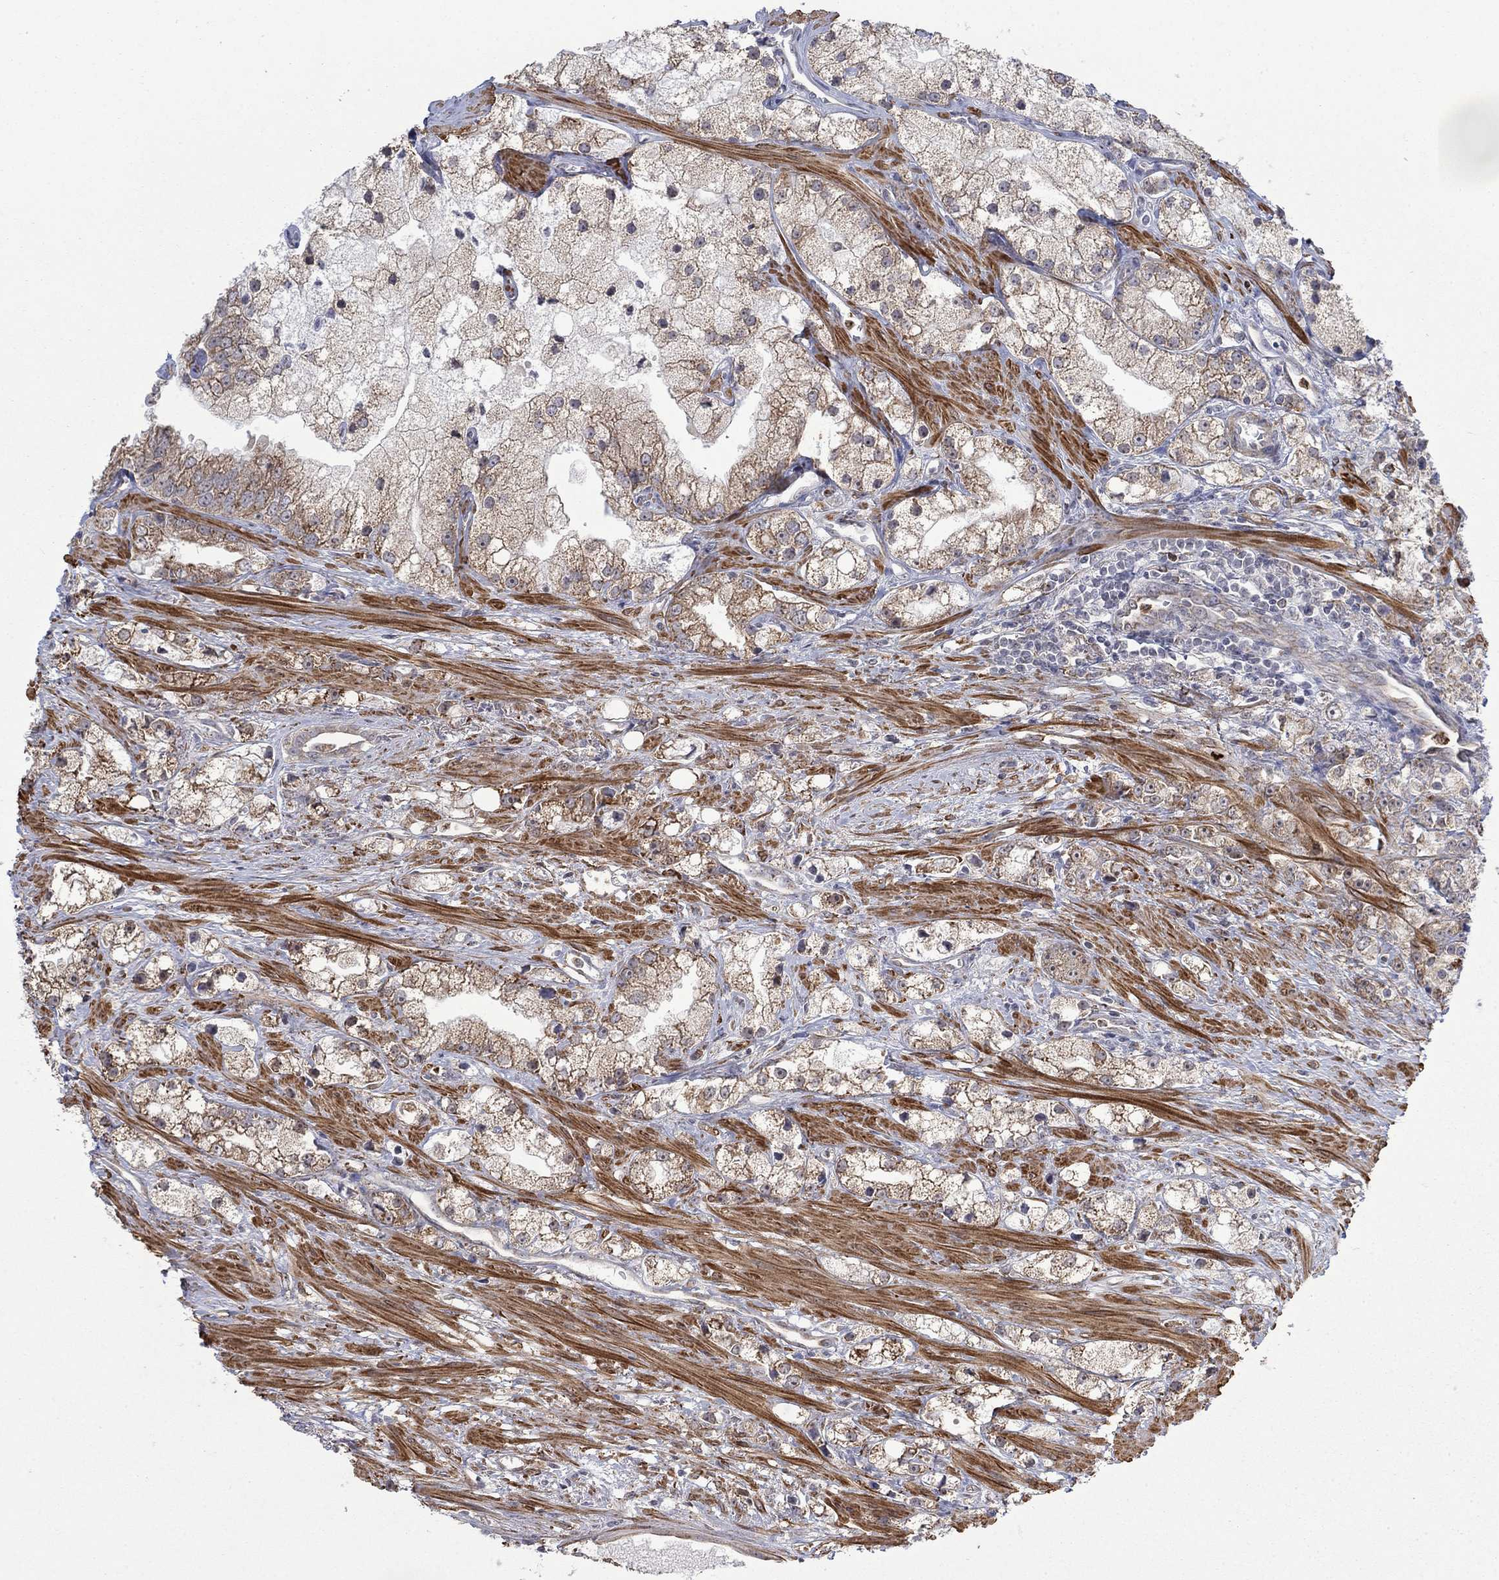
{"staining": {"intensity": "weak", "quantity": "25%-75%", "location": "cytoplasmic/membranous"}, "tissue": "prostate cancer", "cell_type": "Tumor cells", "image_type": "cancer", "snomed": [{"axis": "morphology", "description": "Adenocarcinoma, NOS"}, {"axis": "topography", "description": "Prostate and seminal vesicle, NOS"}, {"axis": "topography", "description": "Prostate"}], "caption": "Immunohistochemistry photomicrograph of human prostate adenocarcinoma stained for a protein (brown), which displays low levels of weak cytoplasmic/membranous expression in about 25%-75% of tumor cells.", "gene": "MTRFR", "patient": {"sex": "male", "age": 79}}